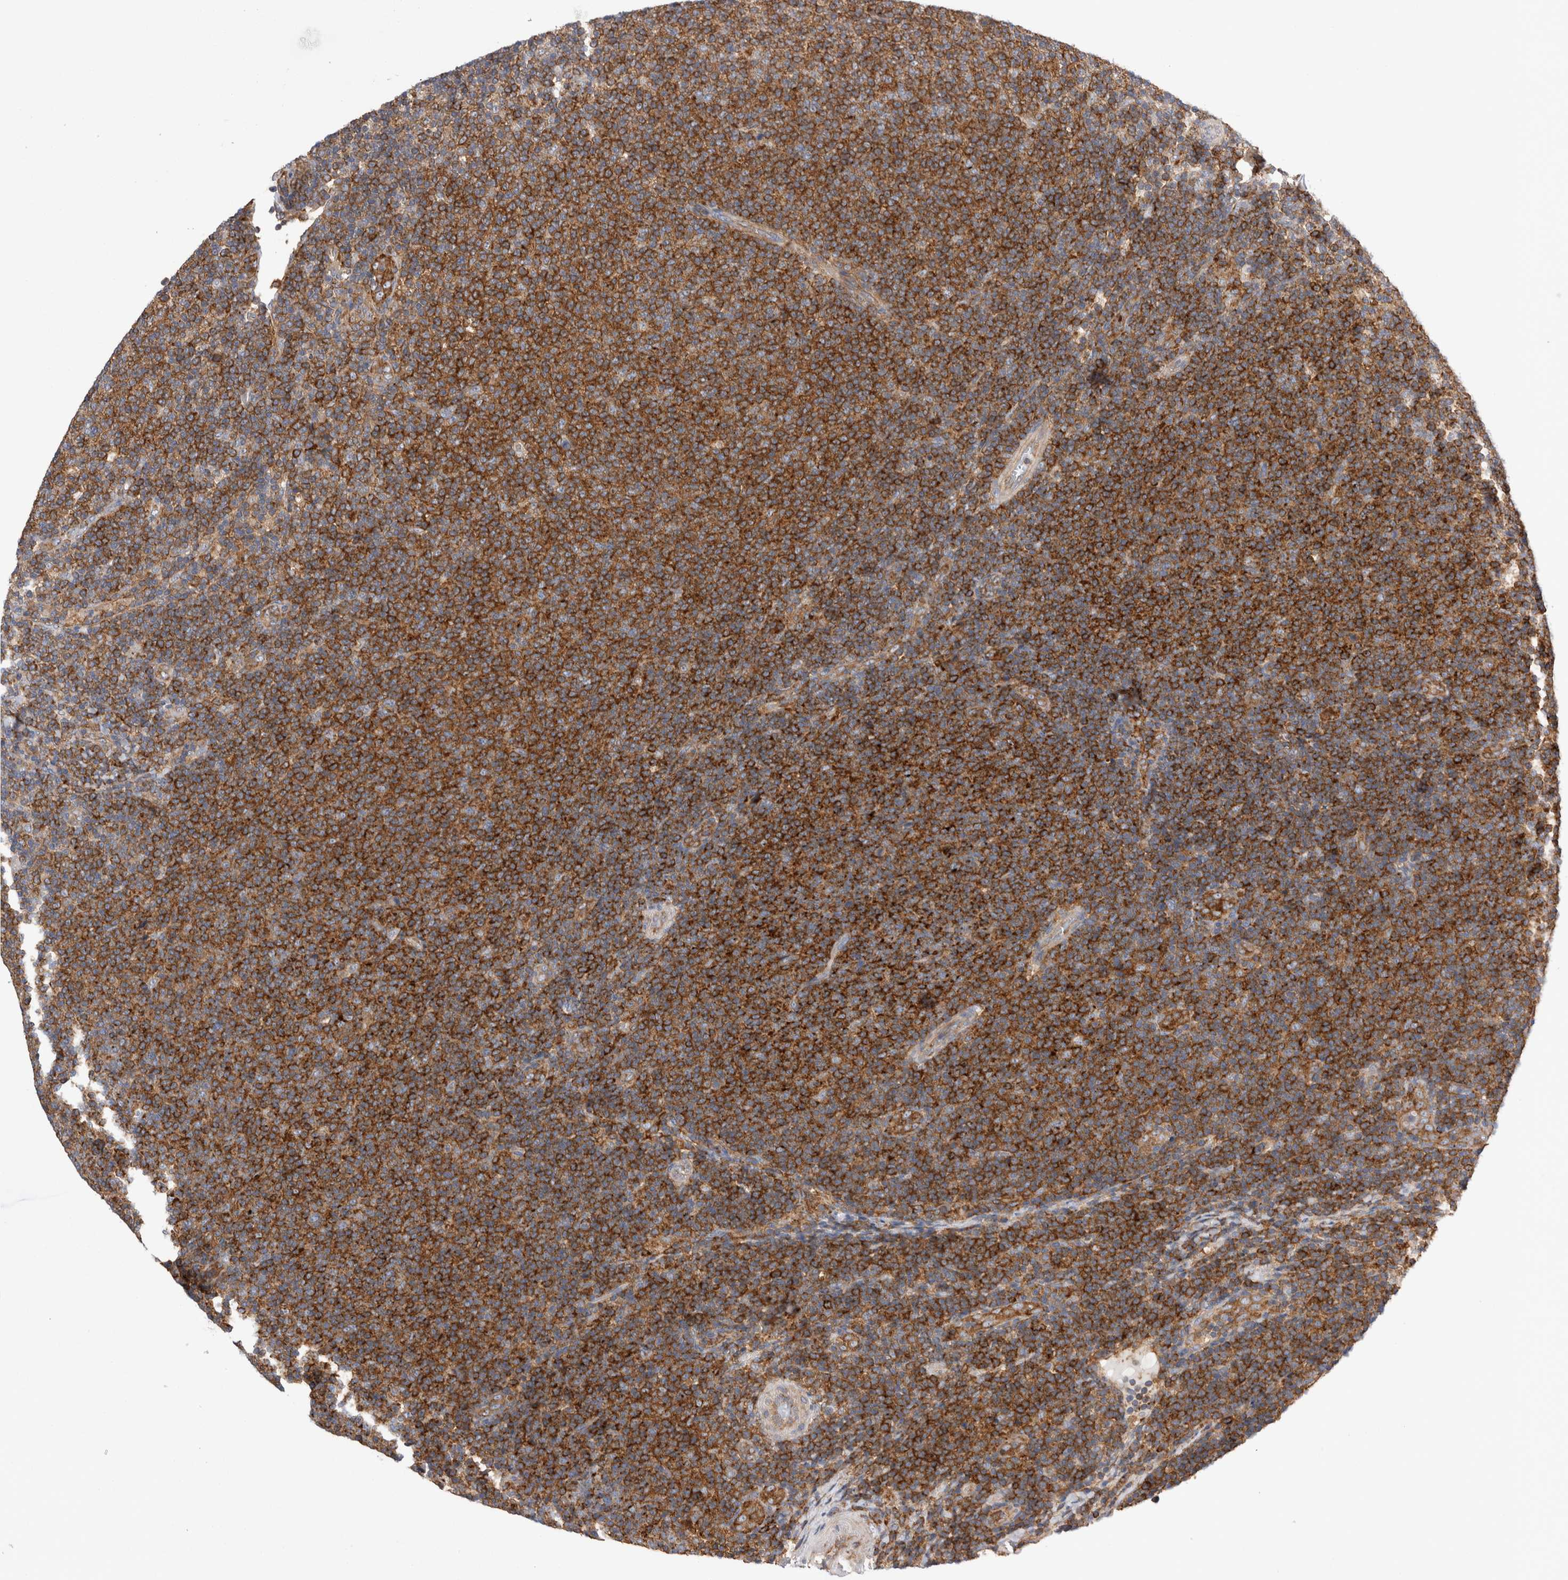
{"staining": {"intensity": "strong", "quantity": ">75%", "location": "cytoplasmic/membranous"}, "tissue": "lymphoma", "cell_type": "Tumor cells", "image_type": "cancer", "snomed": [{"axis": "morphology", "description": "Malignant lymphoma, non-Hodgkin's type, Low grade"}, {"axis": "topography", "description": "Lymph node"}], "caption": "Immunohistochemistry image of human low-grade malignant lymphoma, non-Hodgkin's type stained for a protein (brown), which demonstrates high levels of strong cytoplasmic/membranous expression in about >75% of tumor cells.", "gene": "RAB11FIP1", "patient": {"sex": "male", "age": 66}}